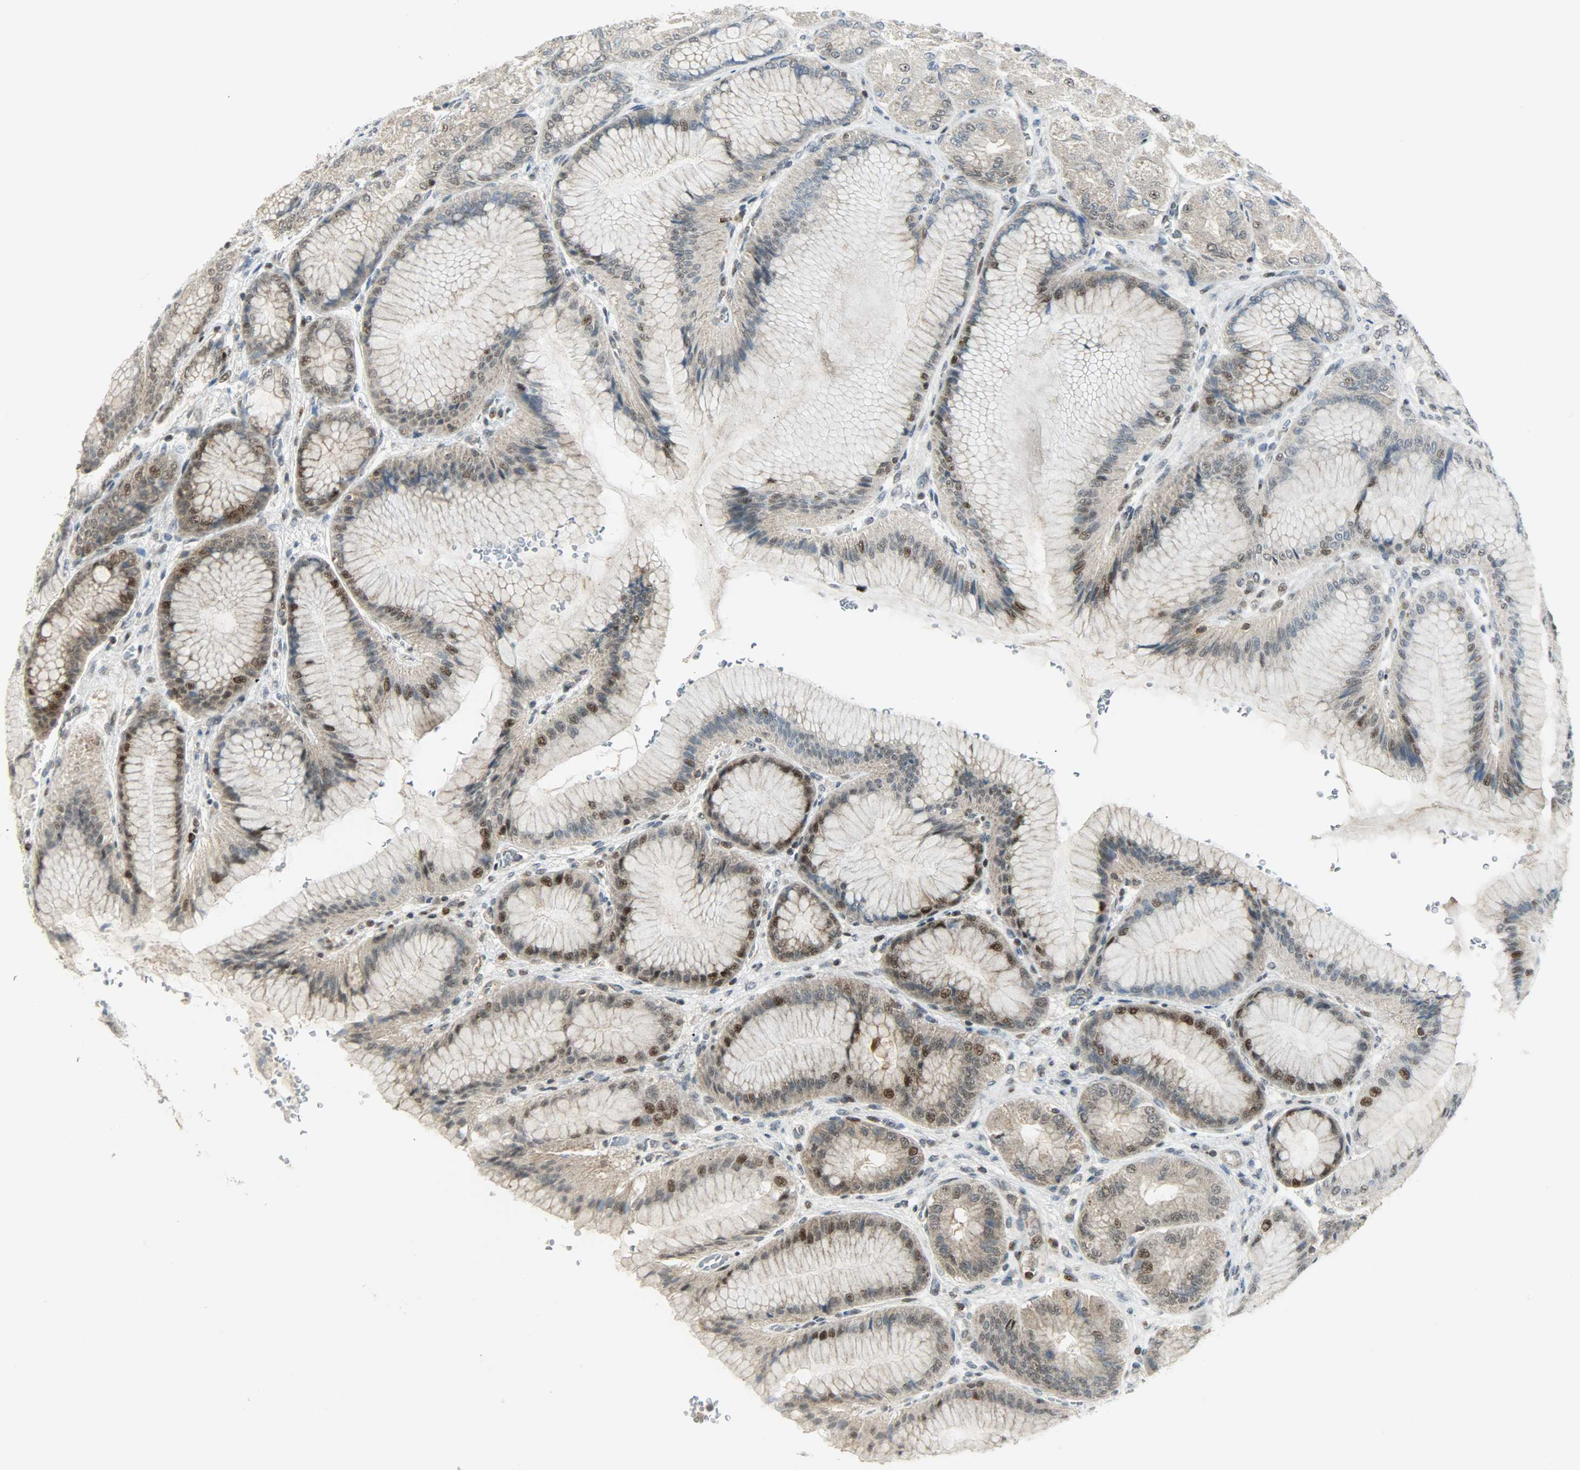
{"staining": {"intensity": "strong", "quantity": "<25%", "location": "nuclear"}, "tissue": "stomach", "cell_type": "Glandular cells", "image_type": "normal", "snomed": [{"axis": "morphology", "description": "Normal tissue, NOS"}, {"axis": "morphology", "description": "Adenocarcinoma, NOS"}, {"axis": "topography", "description": "Stomach"}, {"axis": "topography", "description": "Stomach, lower"}], "caption": "This image displays unremarkable stomach stained with immunohistochemistry (IHC) to label a protein in brown. The nuclear of glandular cells show strong positivity for the protein. Nuclei are counter-stained blue.", "gene": "IL15", "patient": {"sex": "female", "age": 65}}